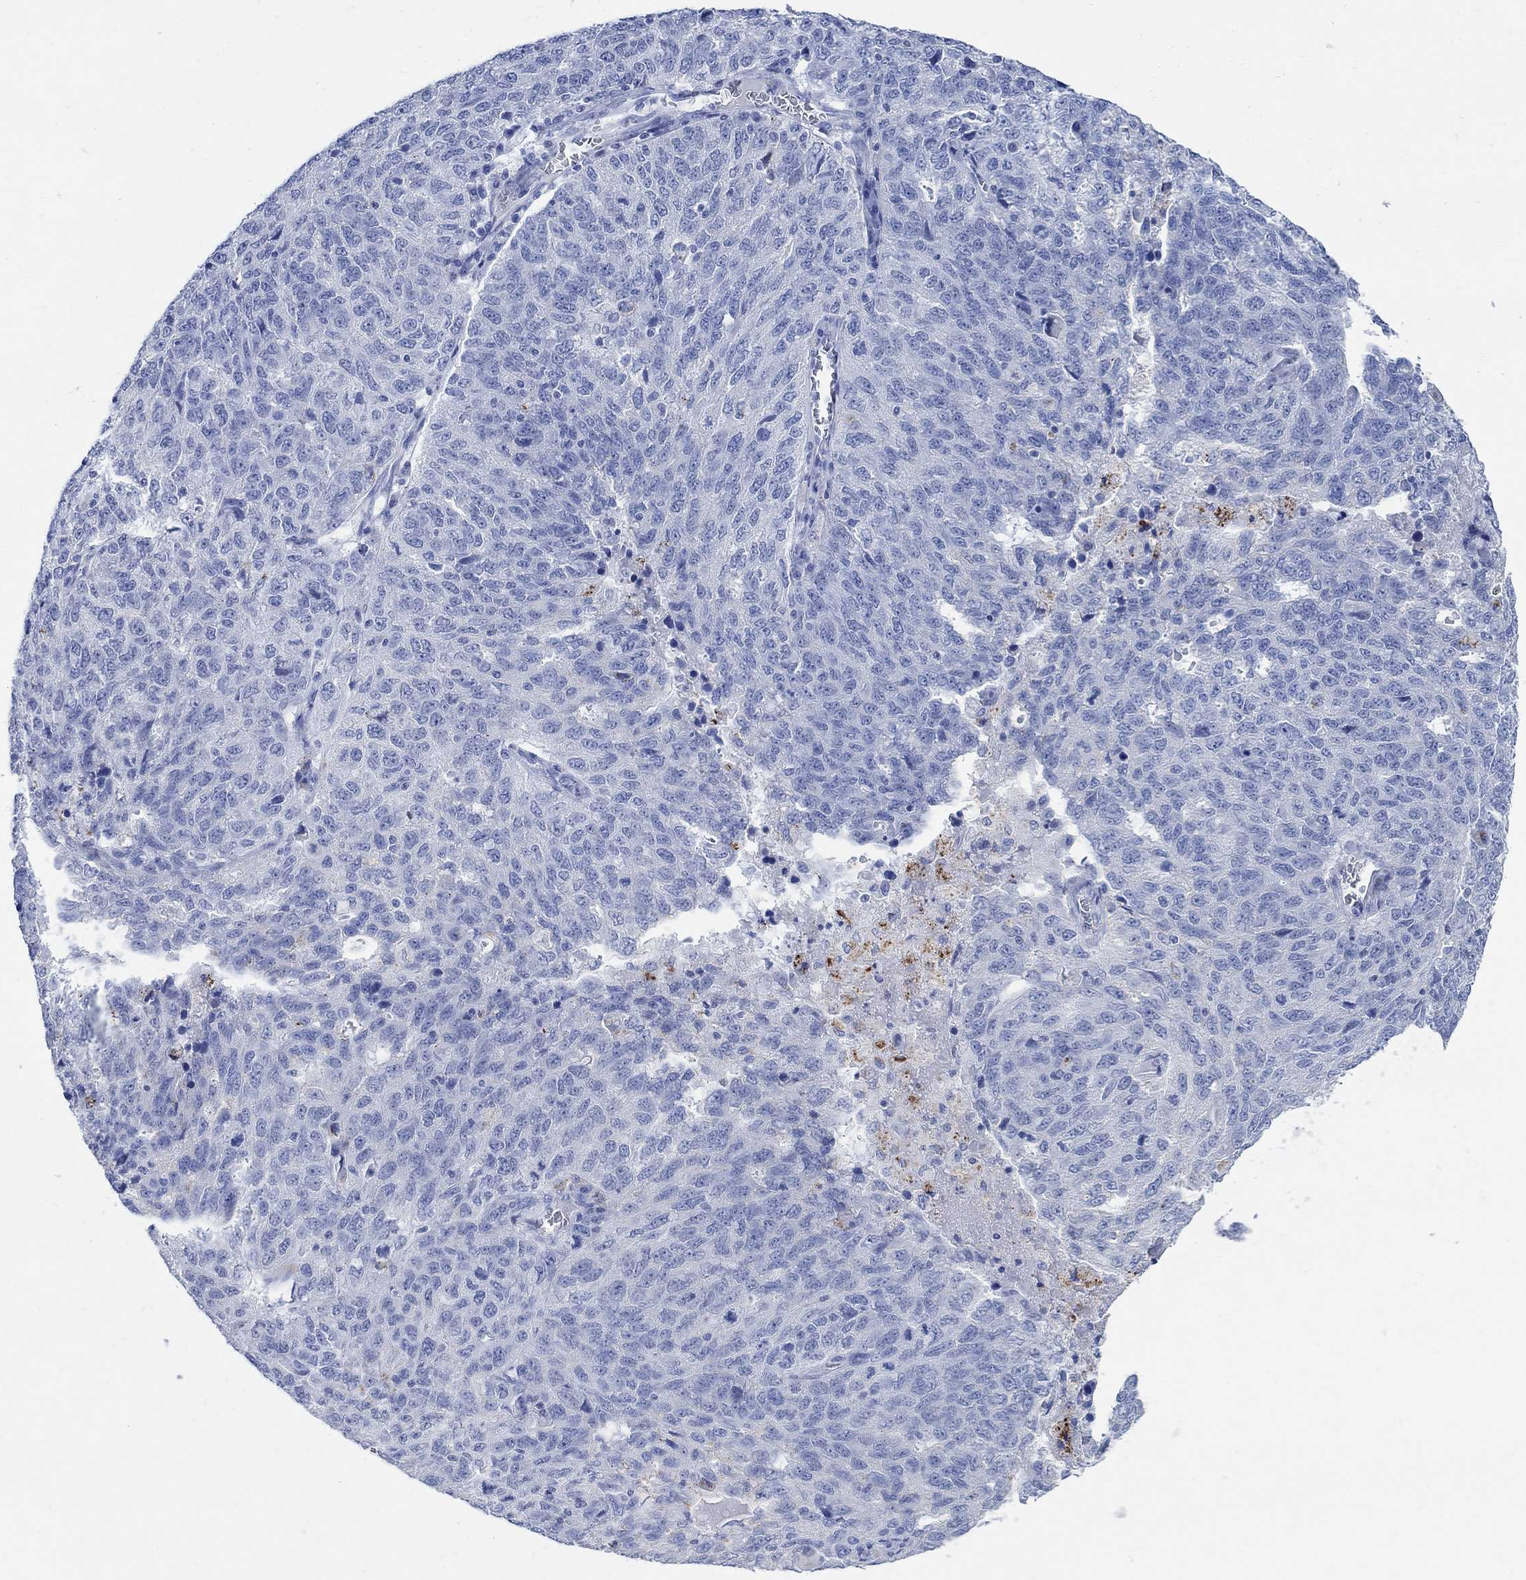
{"staining": {"intensity": "negative", "quantity": "none", "location": "none"}, "tissue": "ovarian cancer", "cell_type": "Tumor cells", "image_type": "cancer", "snomed": [{"axis": "morphology", "description": "Cystadenocarcinoma, serous, NOS"}, {"axis": "topography", "description": "Ovary"}], "caption": "Tumor cells show no significant protein staining in ovarian cancer.", "gene": "CAMK2N1", "patient": {"sex": "female", "age": 71}}